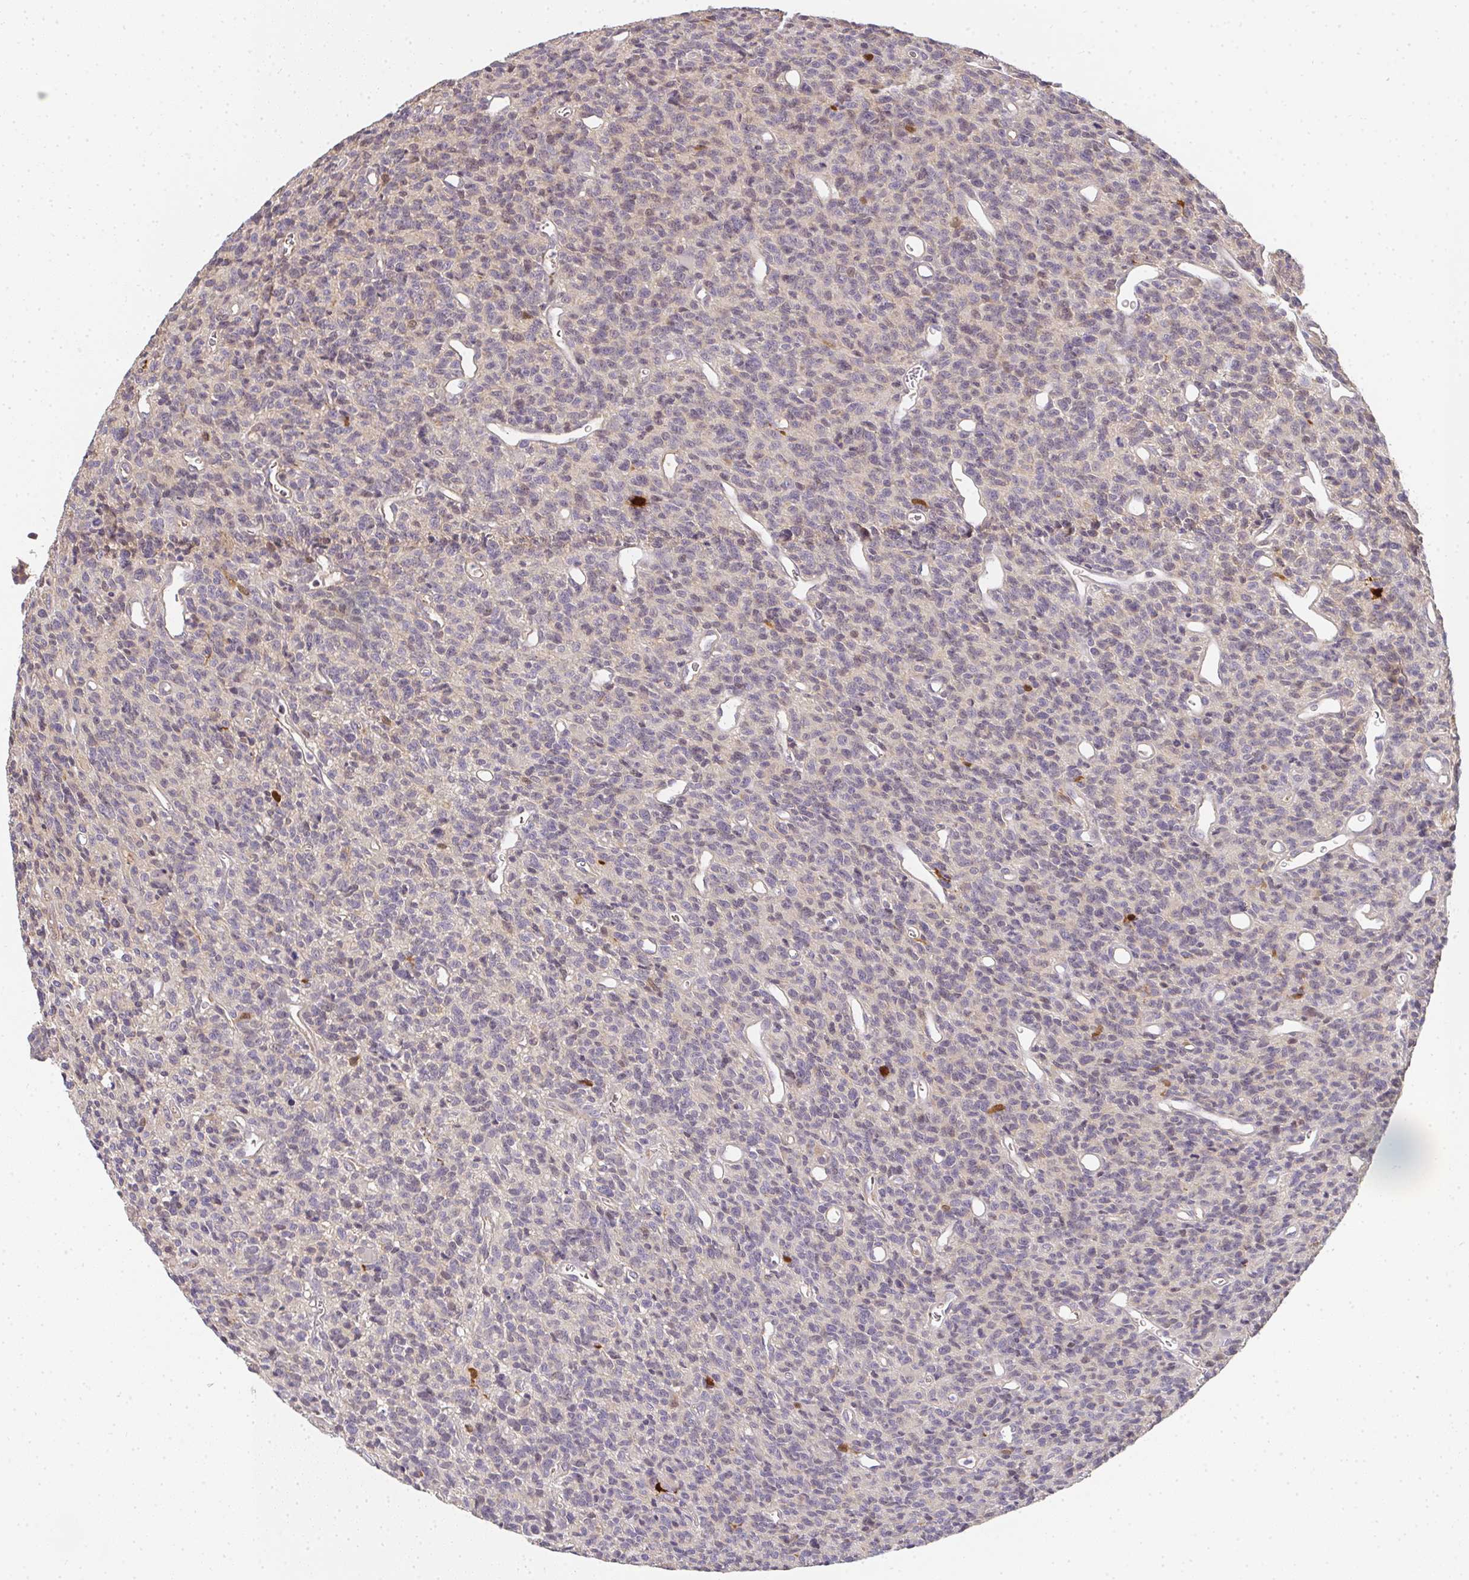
{"staining": {"intensity": "negative", "quantity": "none", "location": "none"}, "tissue": "glioma", "cell_type": "Tumor cells", "image_type": "cancer", "snomed": [{"axis": "morphology", "description": "Glioma, malignant, High grade"}, {"axis": "topography", "description": "Brain"}], "caption": "The micrograph shows no staining of tumor cells in malignant glioma (high-grade). (Brightfield microscopy of DAB immunohistochemistry at high magnification).", "gene": "SLC35B3", "patient": {"sex": "male", "age": 76}}